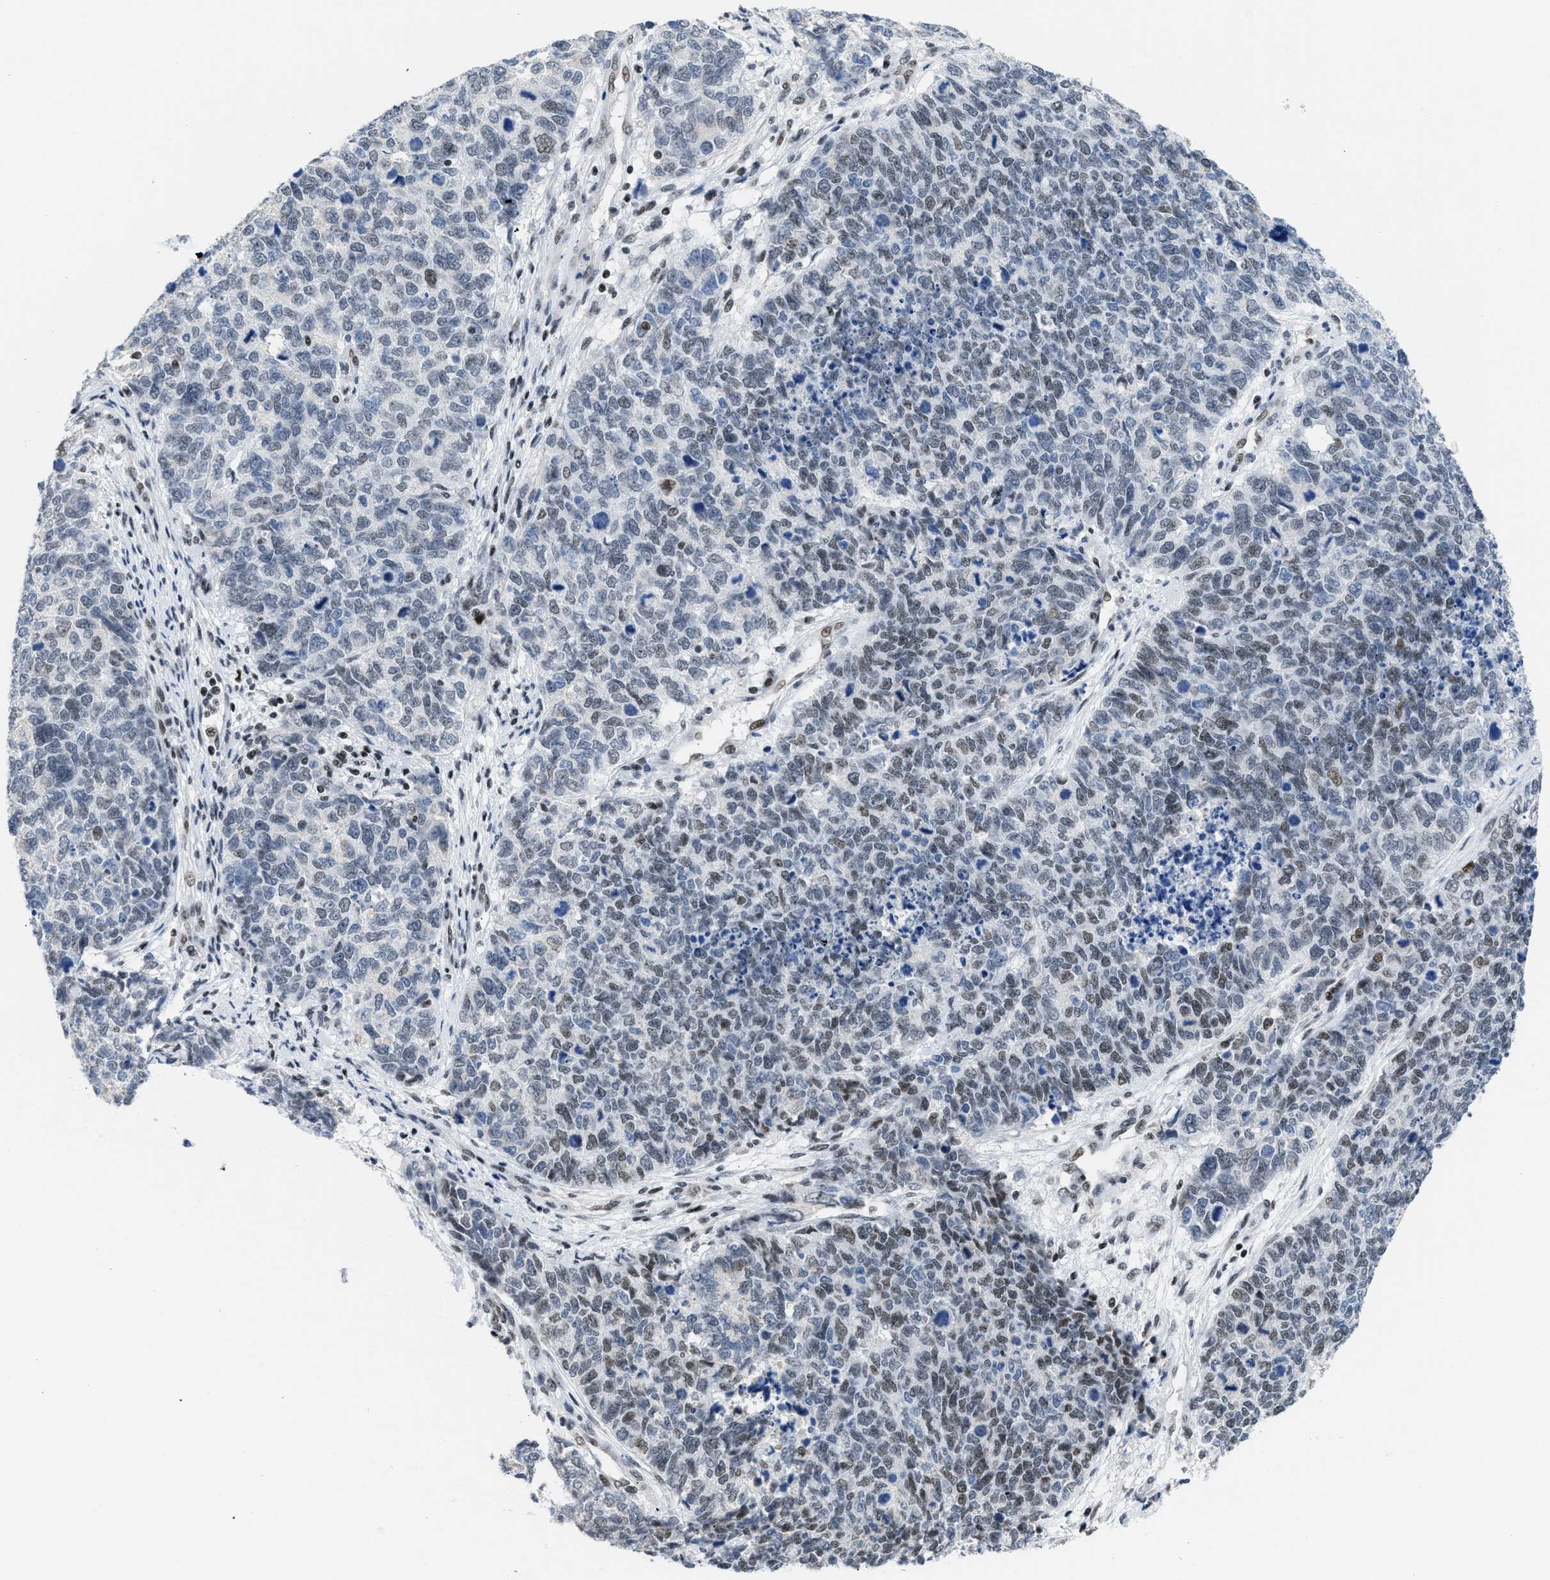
{"staining": {"intensity": "weak", "quantity": "25%-75%", "location": "nuclear"}, "tissue": "cervical cancer", "cell_type": "Tumor cells", "image_type": "cancer", "snomed": [{"axis": "morphology", "description": "Squamous cell carcinoma, NOS"}, {"axis": "topography", "description": "Cervix"}], "caption": "An image of human squamous cell carcinoma (cervical) stained for a protein exhibits weak nuclear brown staining in tumor cells.", "gene": "TERF2IP", "patient": {"sex": "female", "age": 63}}